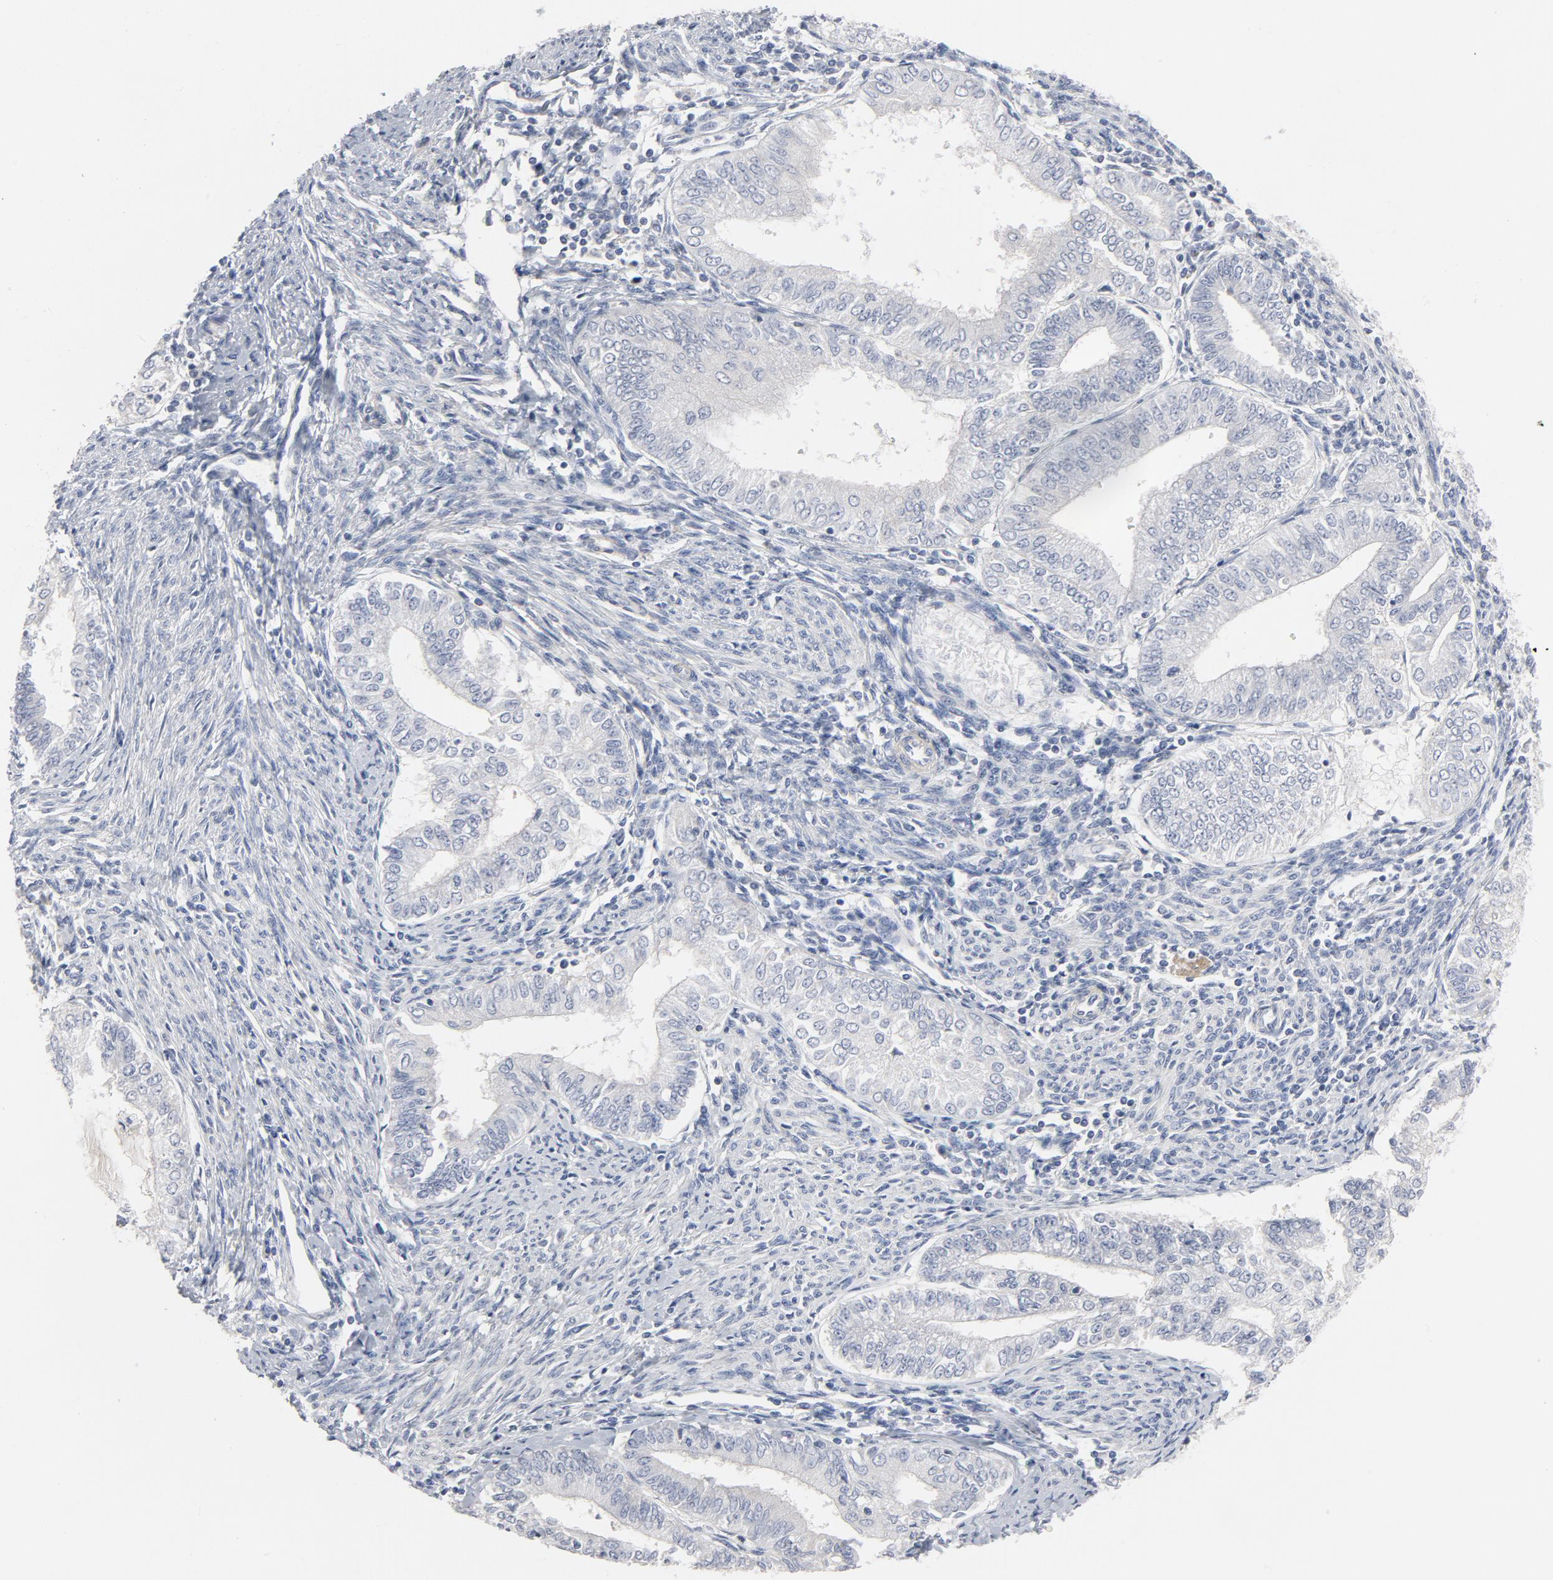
{"staining": {"intensity": "negative", "quantity": "none", "location": "none"}, "tissue": "endometrial cancer", "cell_type": "Tumor cells", "image_type": "cancer", "snomed": [{"axis": "morphology", "description": "Adenocarcinoma, NOS"}, {"axis": "topography", "description": "Endometrium"}], "caption": "The histopathology image exhibits no significant expression in tumor cells of endometrial adenocarcinoma.", "gene": "ROCK1", "patient": {"sex": "female", "age": 66}}